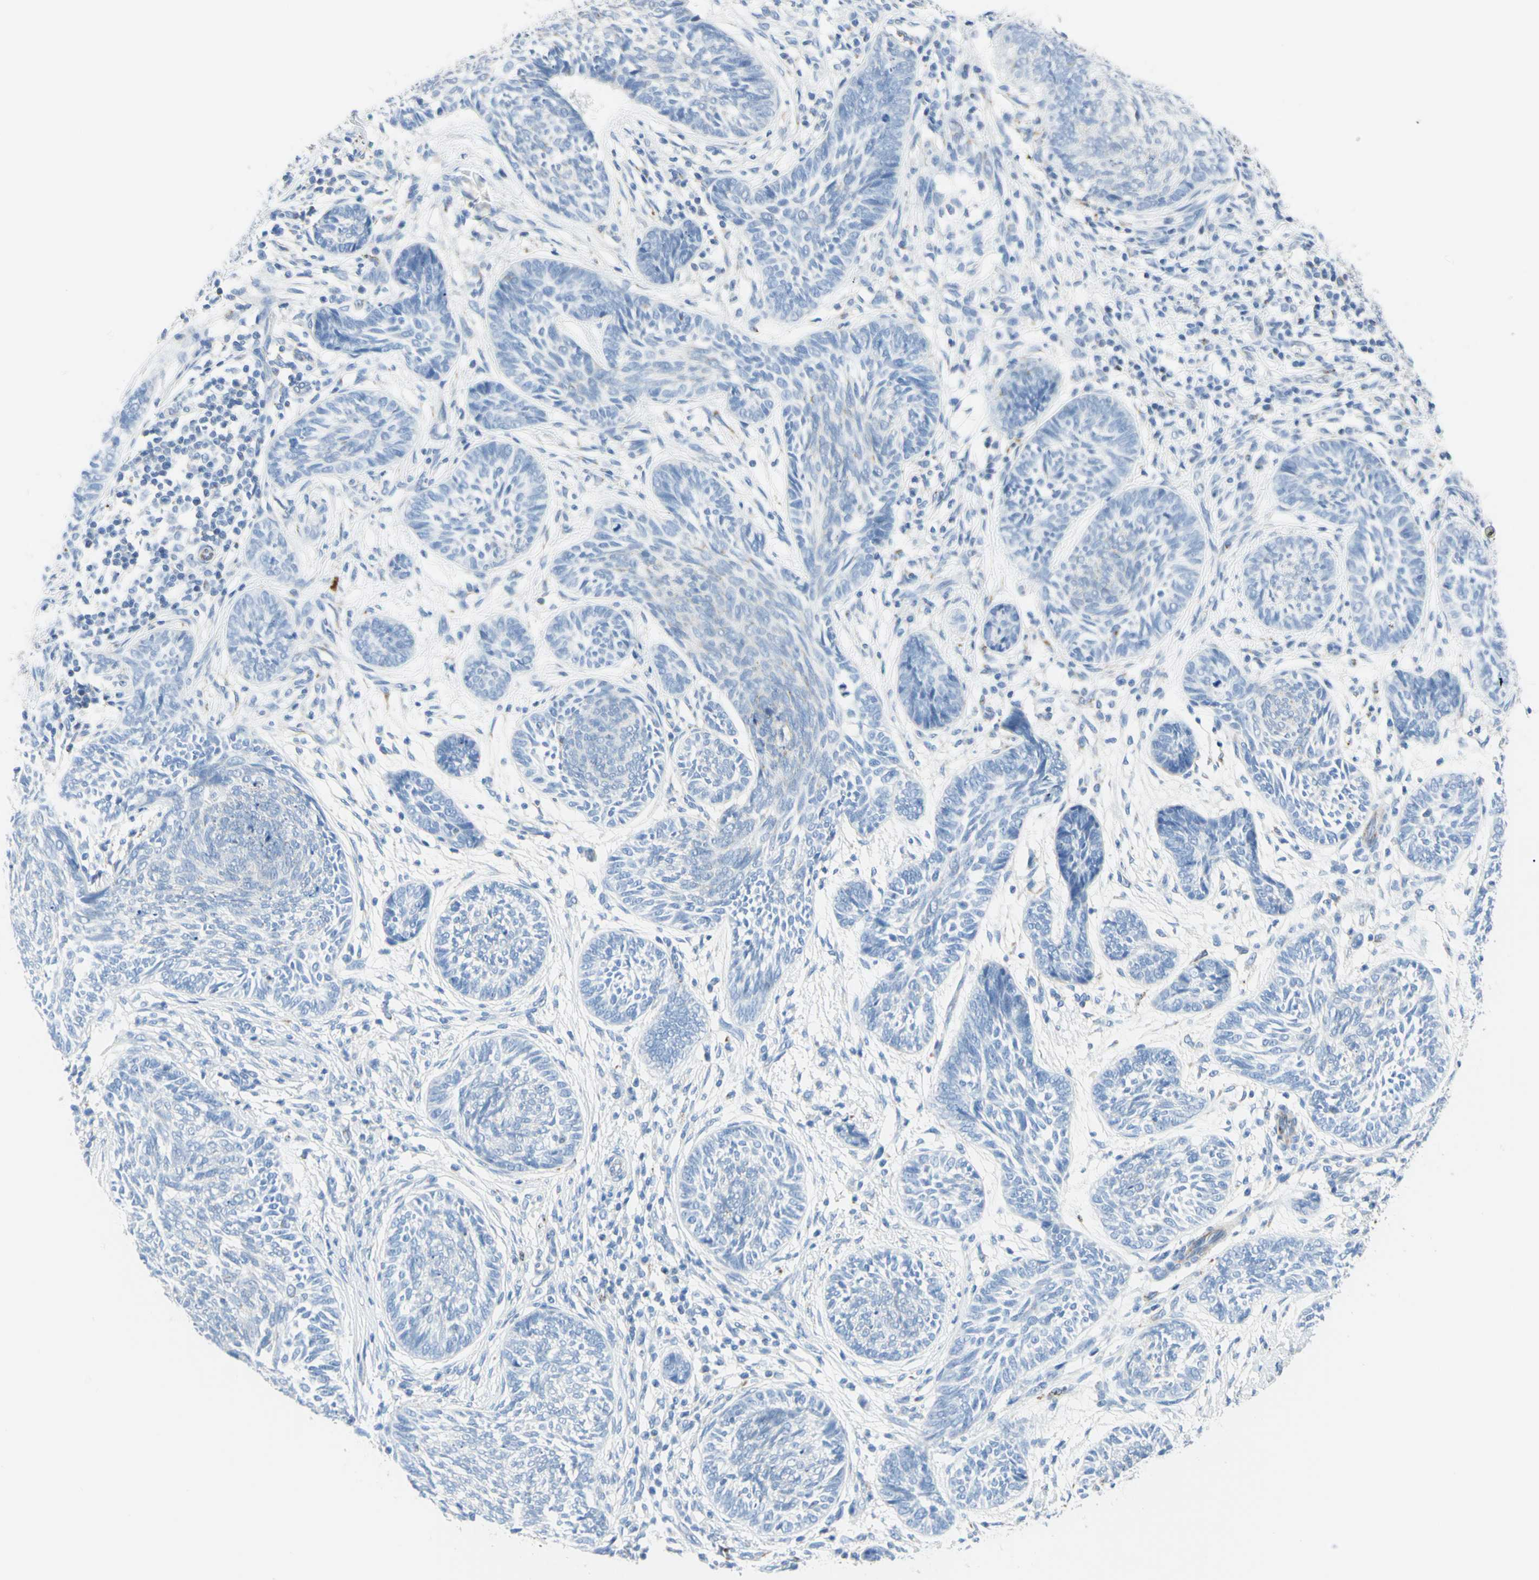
{"staining": {"intensity": "negative", "quantity": "none", "location": "none"}, "tissue": "skin cancer", "cell_type": "Tumor cells", "image_type": "cancer", "snomed": [{"axis": "morphology", "description": "Papilloma, NOS"}, {"axis": "morphology", "description": "Basal cell carcinoma"}, {"axis": "topography", "description": "Skin"}], "caption": "DAB (3,3'-diaminobenzidine) immunohistochemical staining of human skin cancer reveals no significant staining in tumor cells.", "gene": "CYSLTR1", "patient": {"sex": "male", "age": 87}}